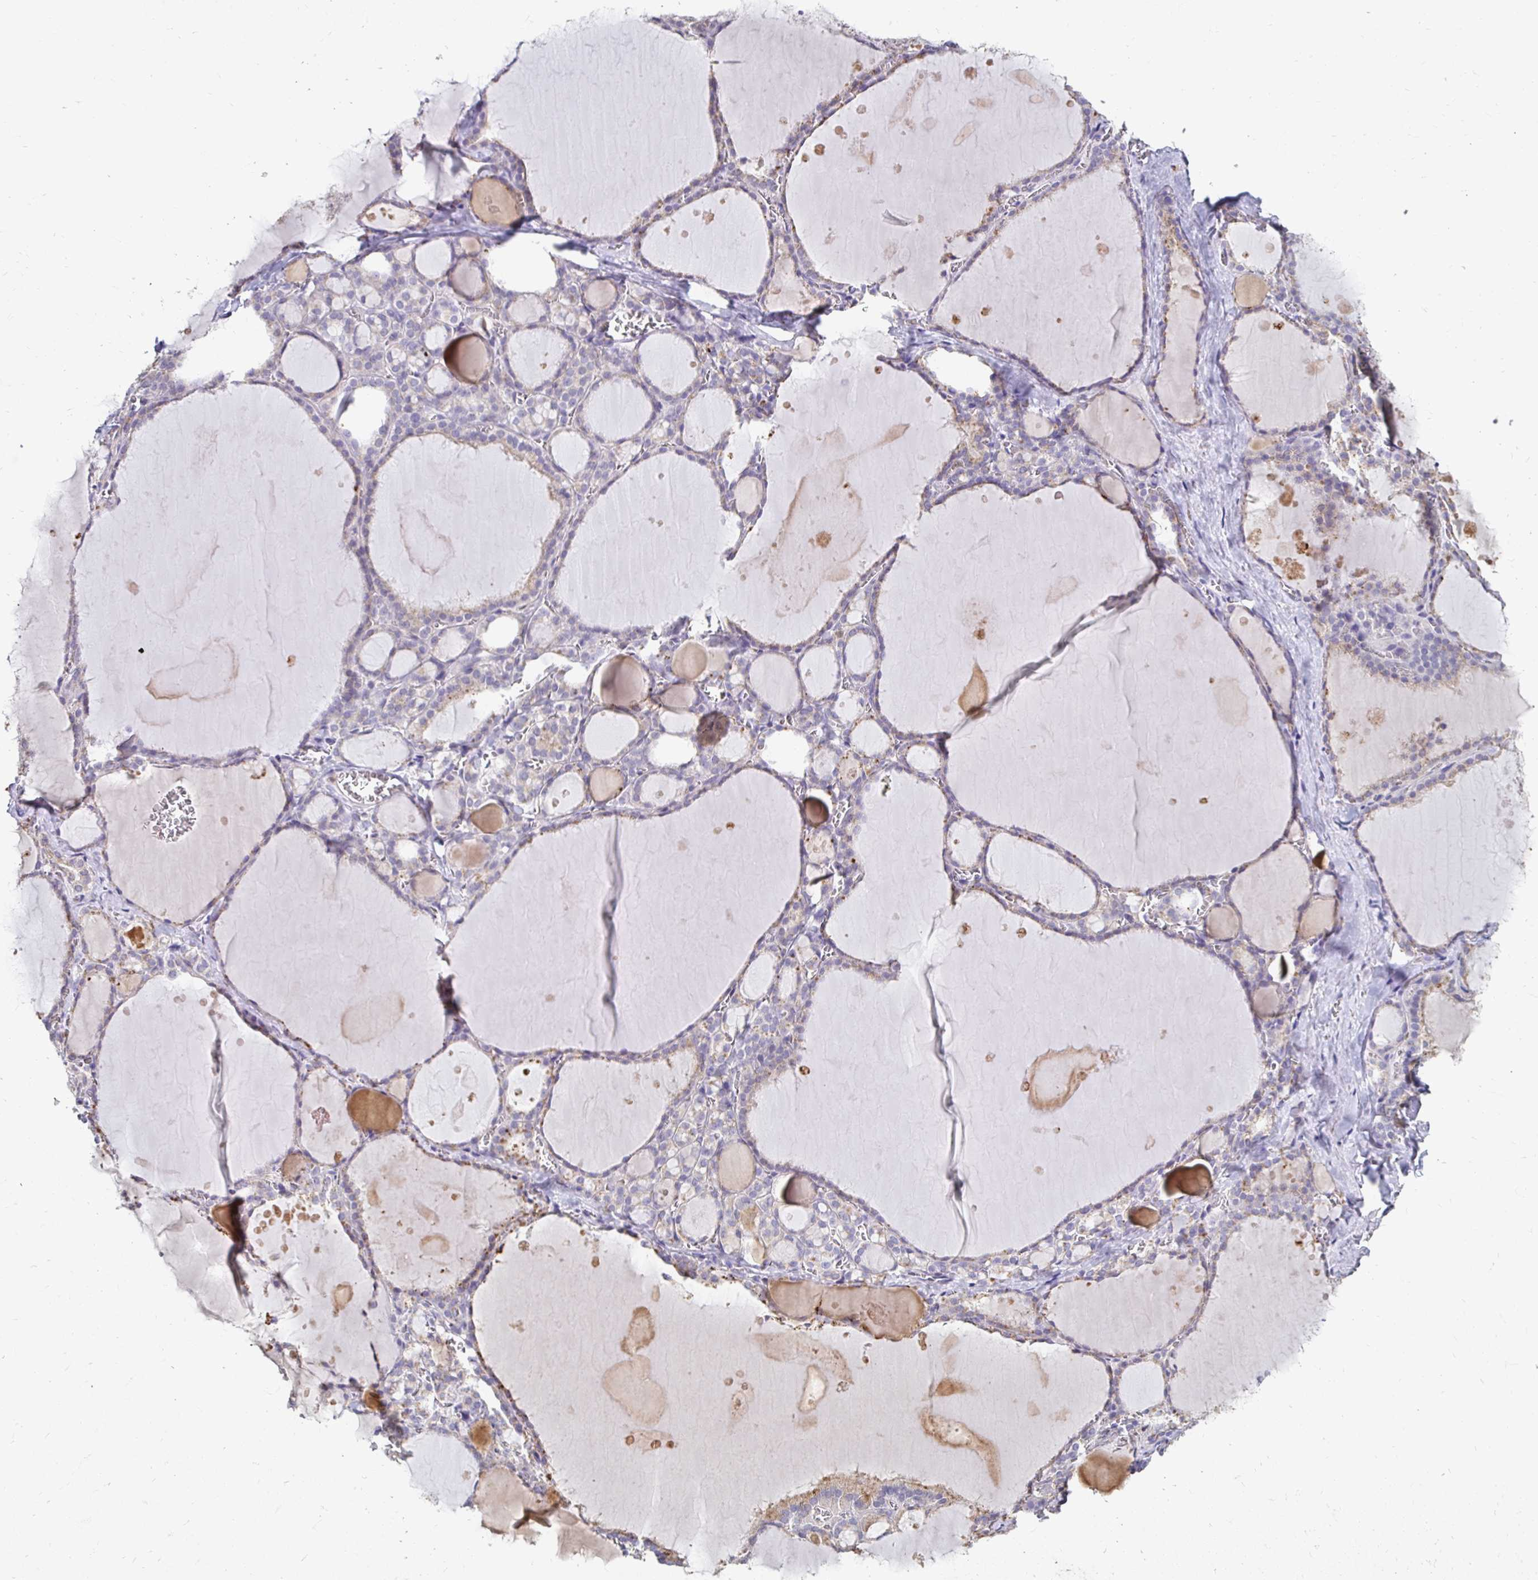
{"staining": {"intensity": "moderate", "quantity": "25%-75%", "location": "cytoplasmic/membranous"}, "tissue": "thyroid gland", "cell_type": "Glandular cells", "image_type": "normal", "snomed": [{"axis": "morphology", "description": "Normal tissue, NOS"}, {"axis": "topography", "description": "Thyroid gland"}], "caption": "This photomicrograph shows IHC staining of normal thyroid gland, with medium moderate cytoplasmic/membranous staining in approximately 25%-75% of glandular cells.", "gene": "GK2", "patient": {"sex": "male", "age": 56}}